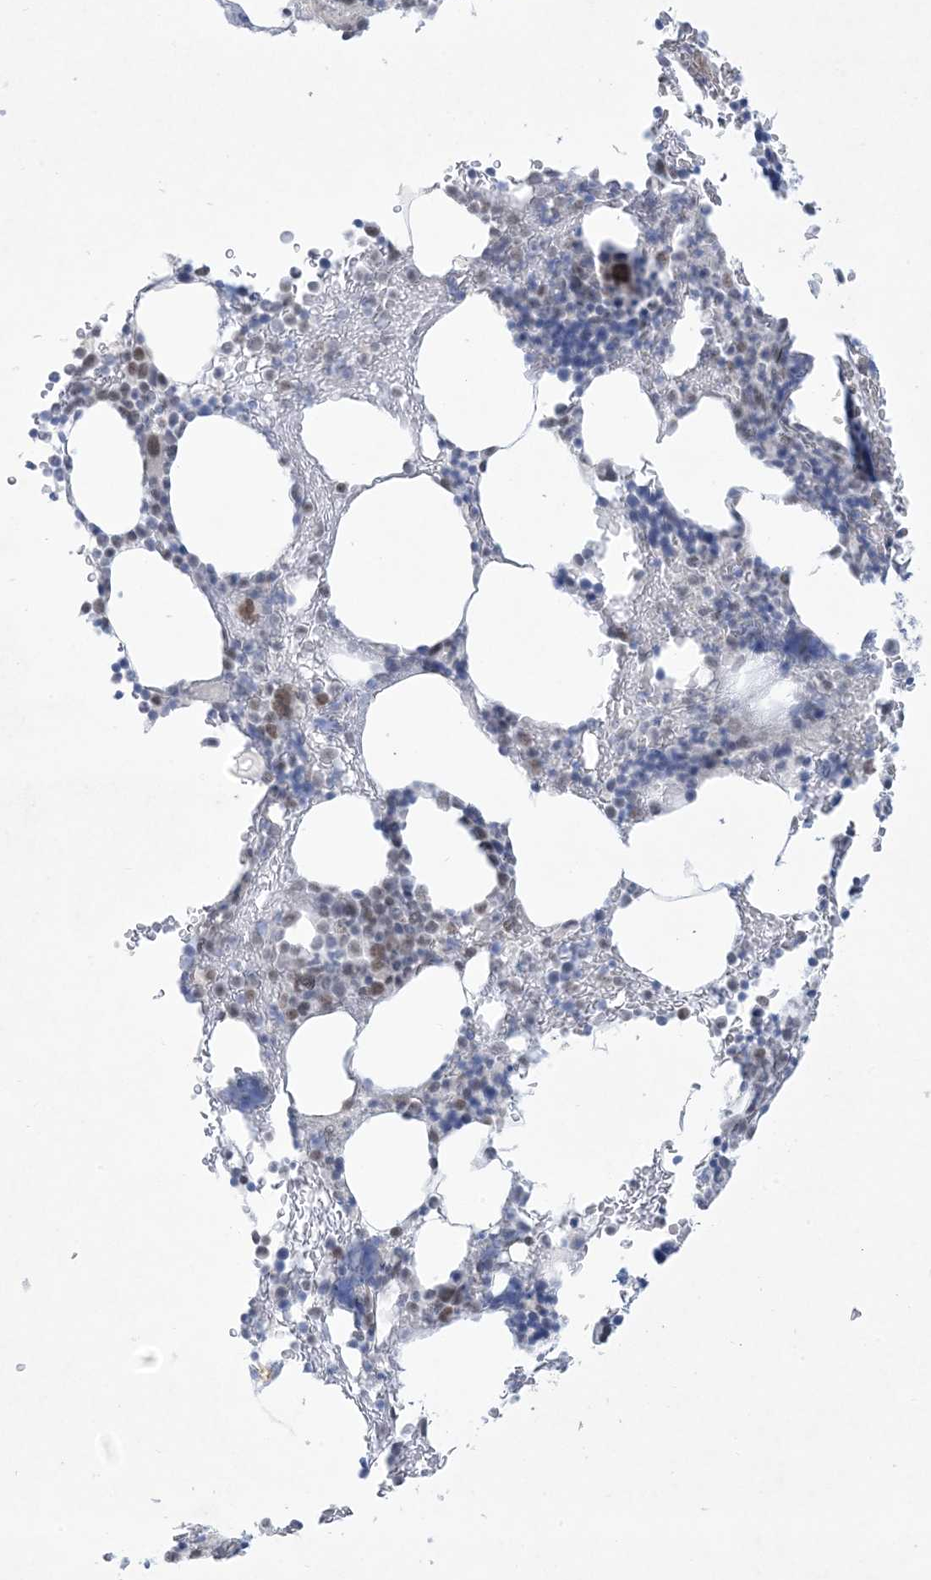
{"staining": {"intensity": "moderate", "quantity": "<25%", "location": "nuclear"}, "tissue": "bone marrow", "cell_type": "Hematopoietic cells", "image_type": "normal", "snomed": [{"axis": "morphology", "description": "Normal tissue, NOS"}, {"axis": "topography", "description": "Bone marrow"}], "caption": "The photomicrograph reveals immunohistochemical staining of normal bone marrow. There is moderate nuclear staining is appreciated in approximately <25% of hematopoietic cells.", "gene": "HOMEZ", "patient": {"sex": "male"}}